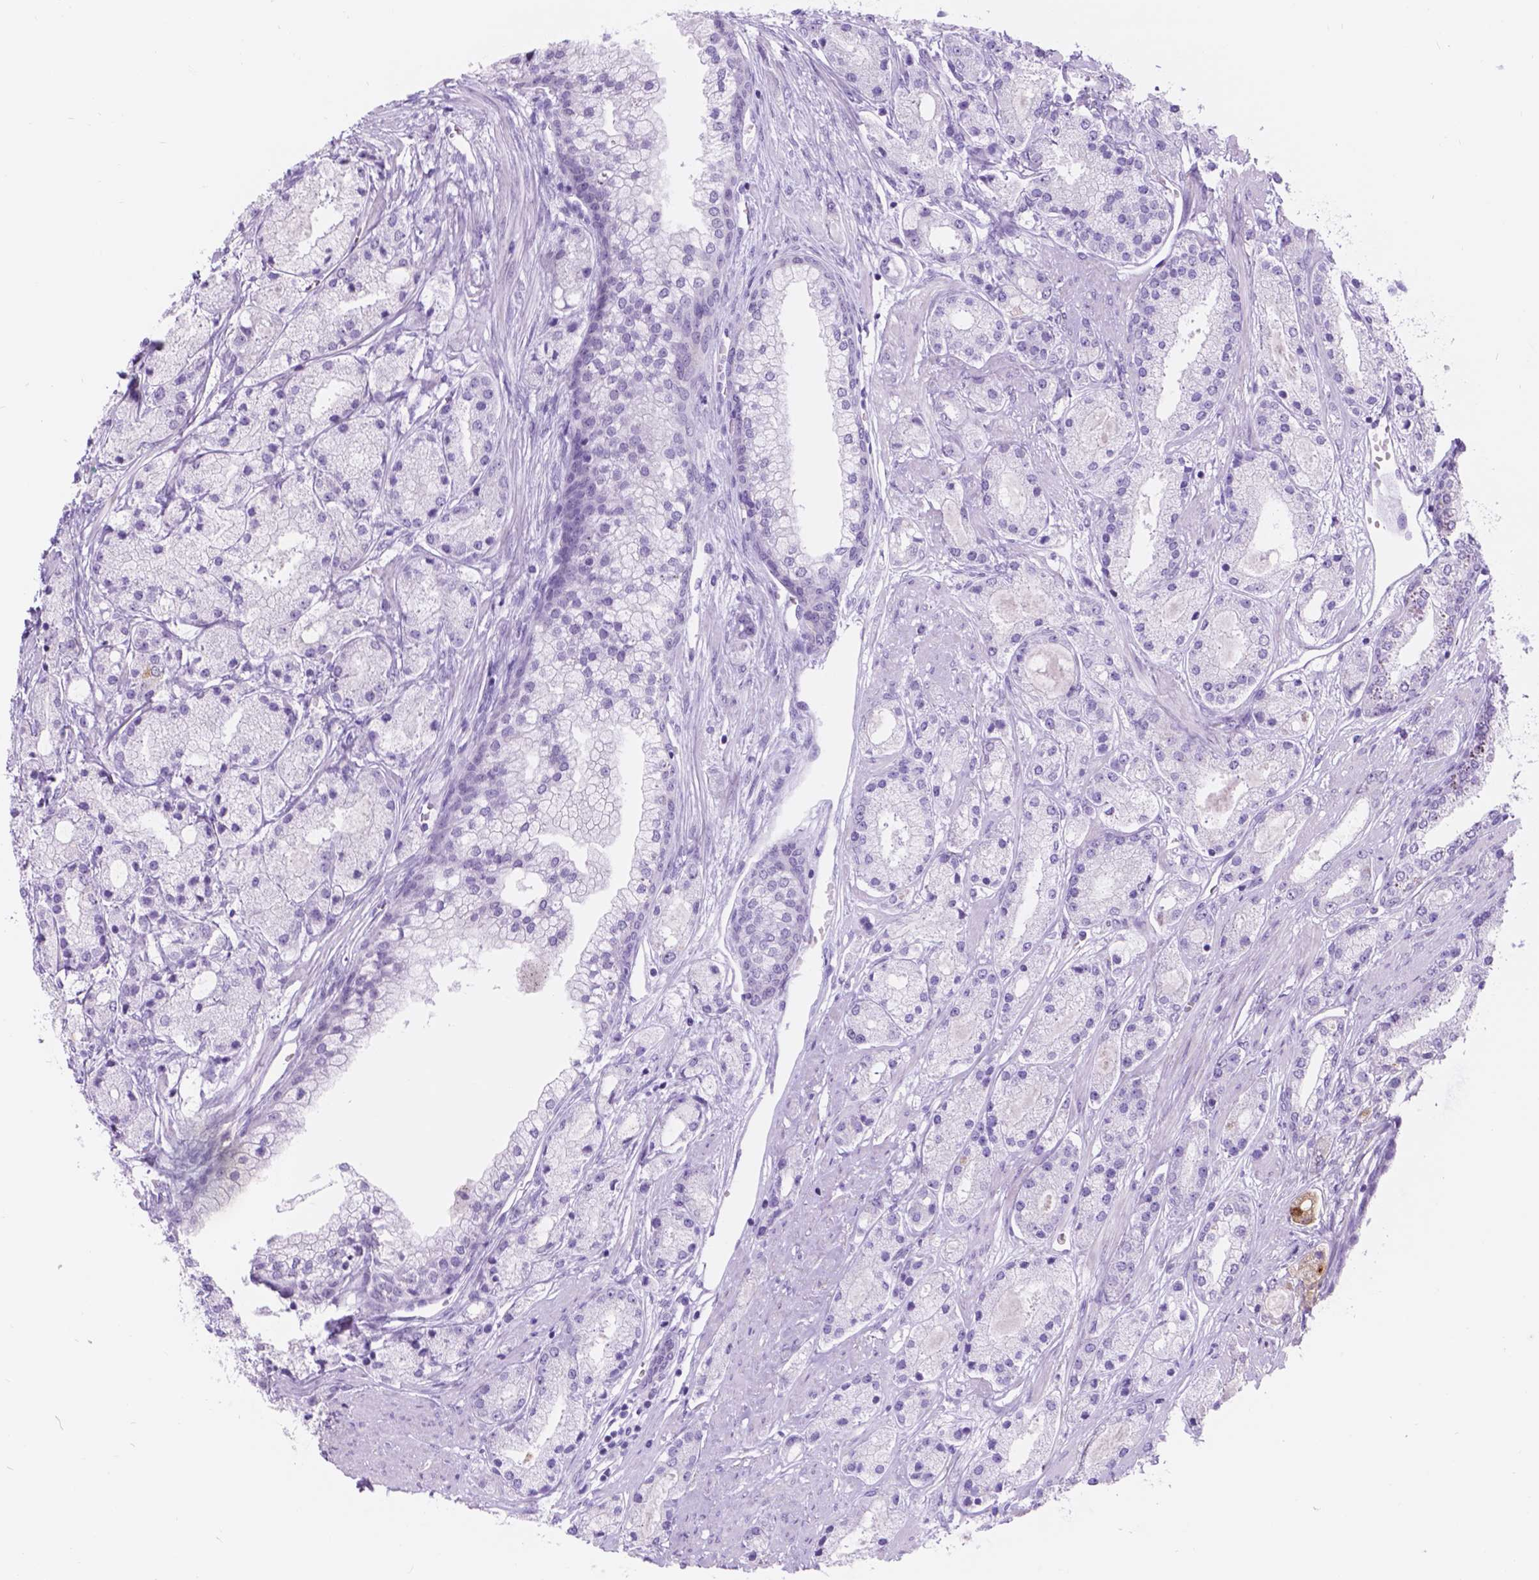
{"staining": {"intensity": "negative", "quantity": "none", "location": "none"}, "tissue": "prostate cancer", "cell_type": "Tumor cells", "image_type": "cancer", "snomed": [{"axis": "morphology", "description": "Adenocarcinoma, High grade"}, {"axis": "topography", "description": "Prostate"}], "caption": "Tumor cells show no significant protein staining in prostate cancer.", "gene": "DCC", "patient": {"sex": "male", "age": 67}}